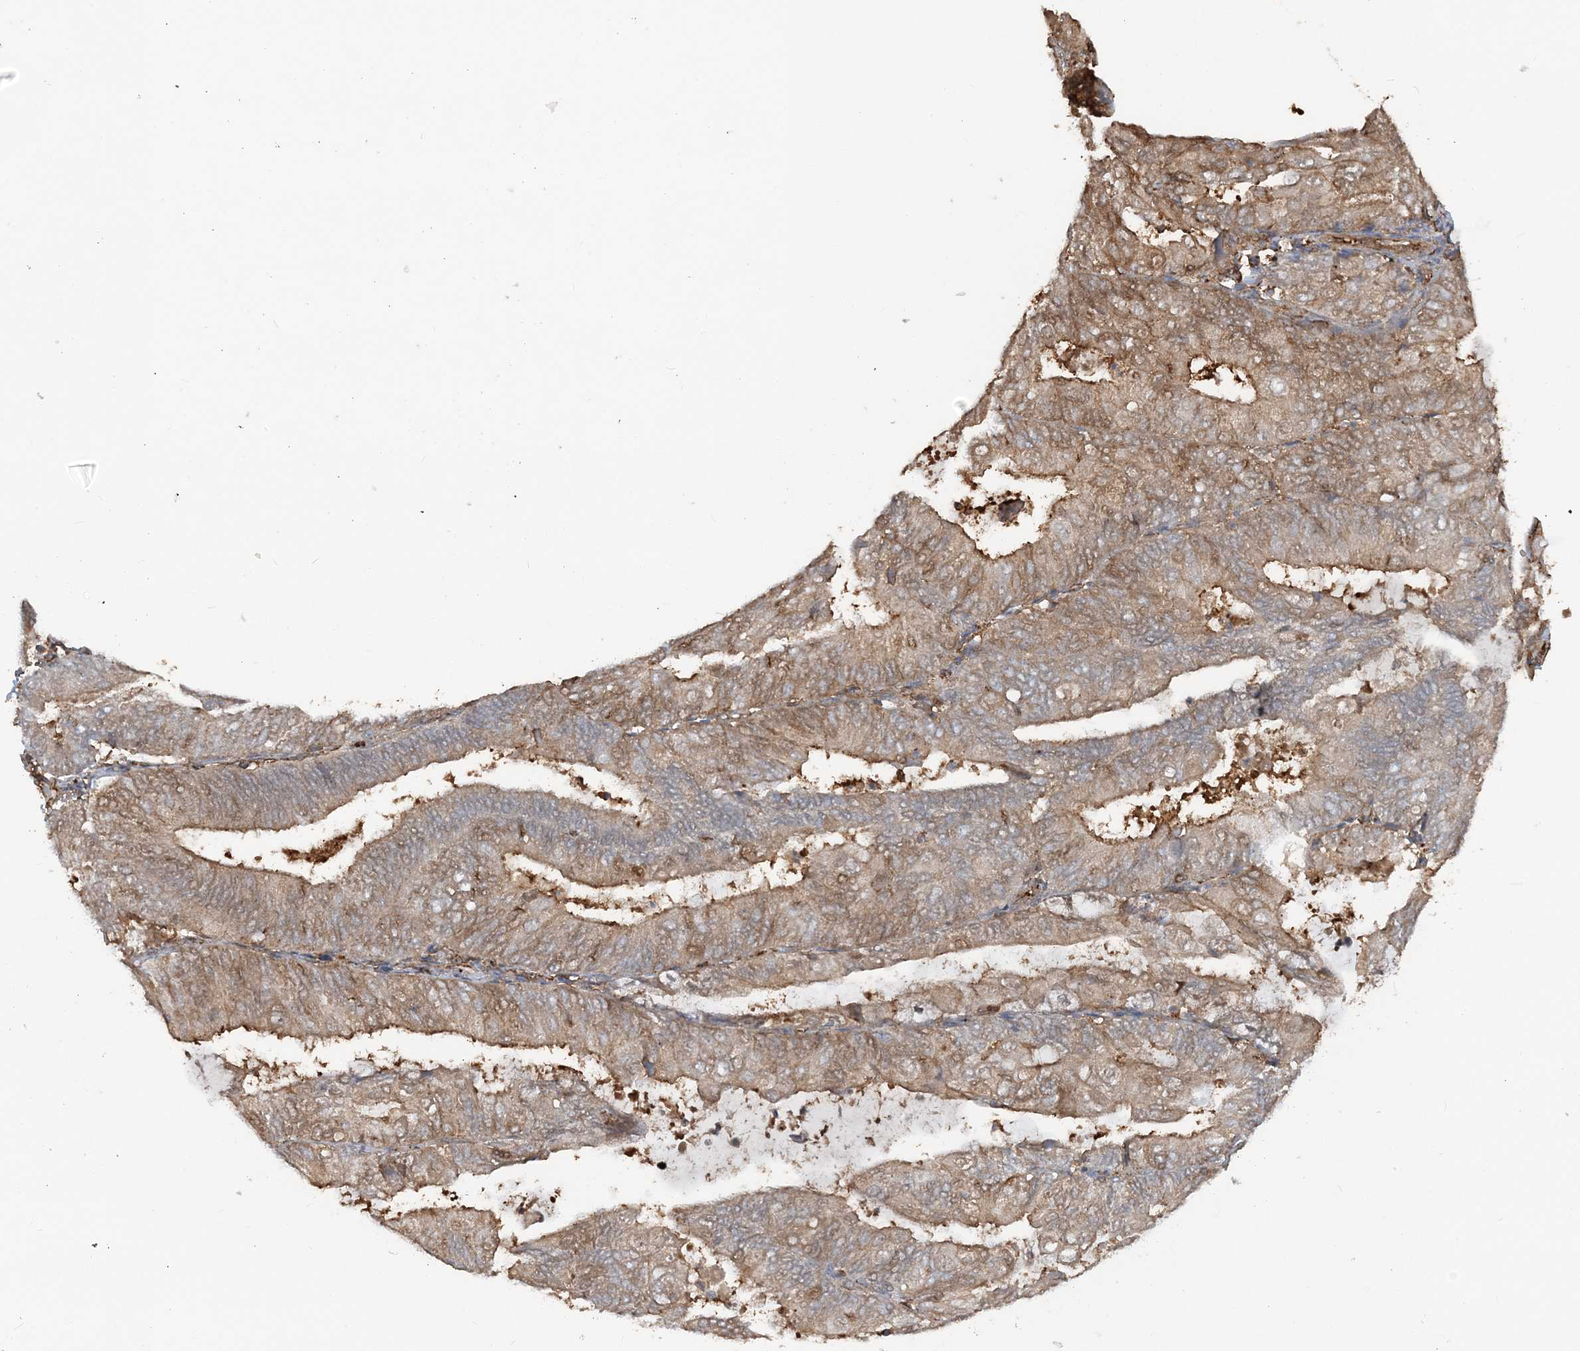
{"staining": {"intensity": "moderate", "quantity": ">75%", "location": "cytoplasmic/membranous"}, "tissue": "endometrial cancer", "cell_type": "Tumor cells", "image_type": "cancer", "snomed": [{"axis": "morphology", "description": "Adenocarcinoma, NOS"}, {"axis": "topography", "description": "Endometrium"}], "caption": "A high-resolution photomicrograph shows immunohistochemistry (IHC) staining of endometrial cancer (adenocarcinoma), which shows moderate cytoplasmic/membranous staining in about >75% of tumor cells.", "gene": "DSTN", "patient": {"sex": "female", "age": 81}}